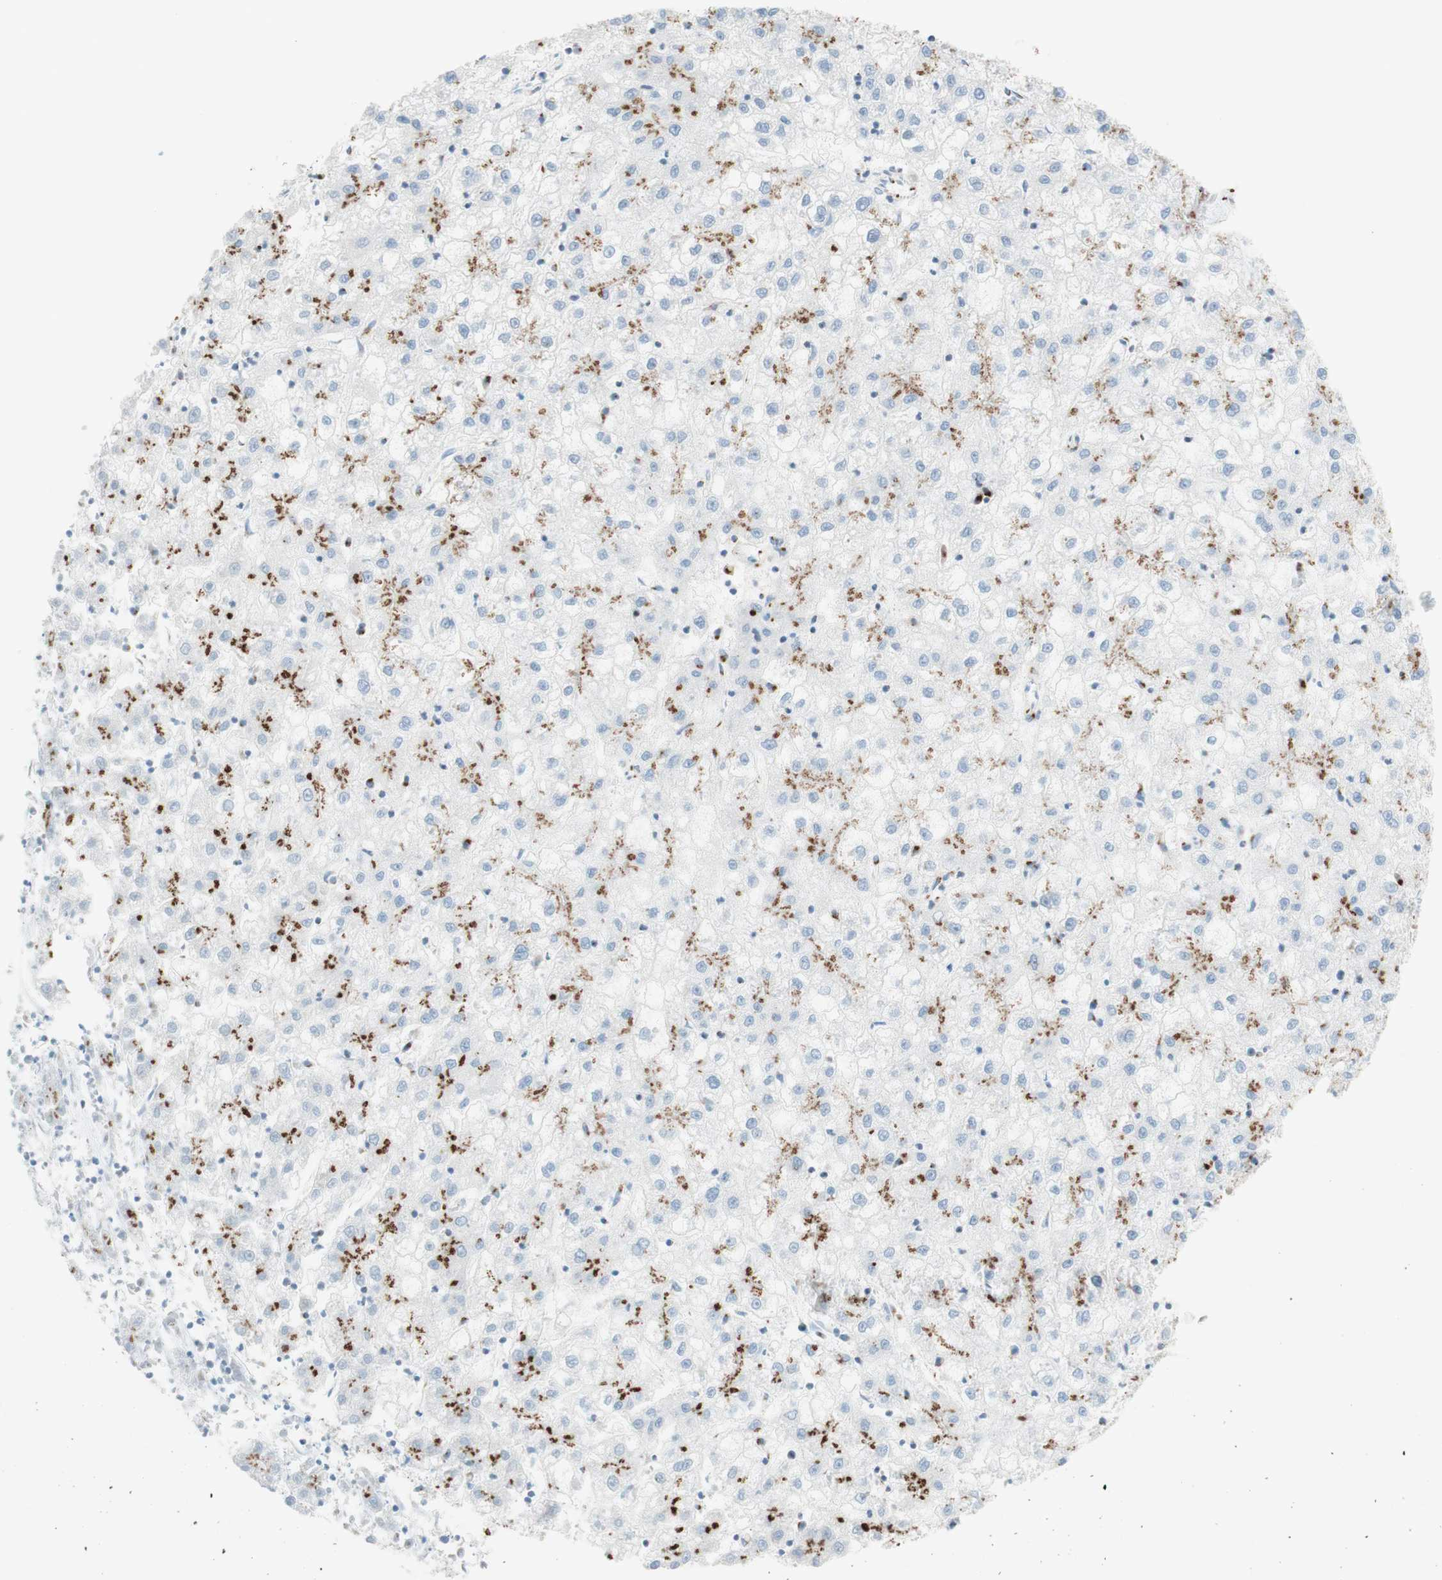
{"staining": {"intensity": "moderate", "quantity": "25%-75%", "location": "cytoplasmic/membranous"}, "tissue": "liver cancer", "cell_type": "Tumor cells", "image_type": "cancer", "snomed": [{"axis": "morphology", "description": "Carcinoma, Hepatocellular, NOS"}, {"axis": "topography", "description": "Liver"}], "caption": "The micrograph demonstrates a brown stain indicating the presence of a protein in the cytoplasmic/membranous of tumor cells in liver cancer (hepatocellular carcinoma). The protein is shown in brown color, while the nuclei are stained blue.", "gene": "GOLGB1", "patient": {"sex": "male", "age": 72}}